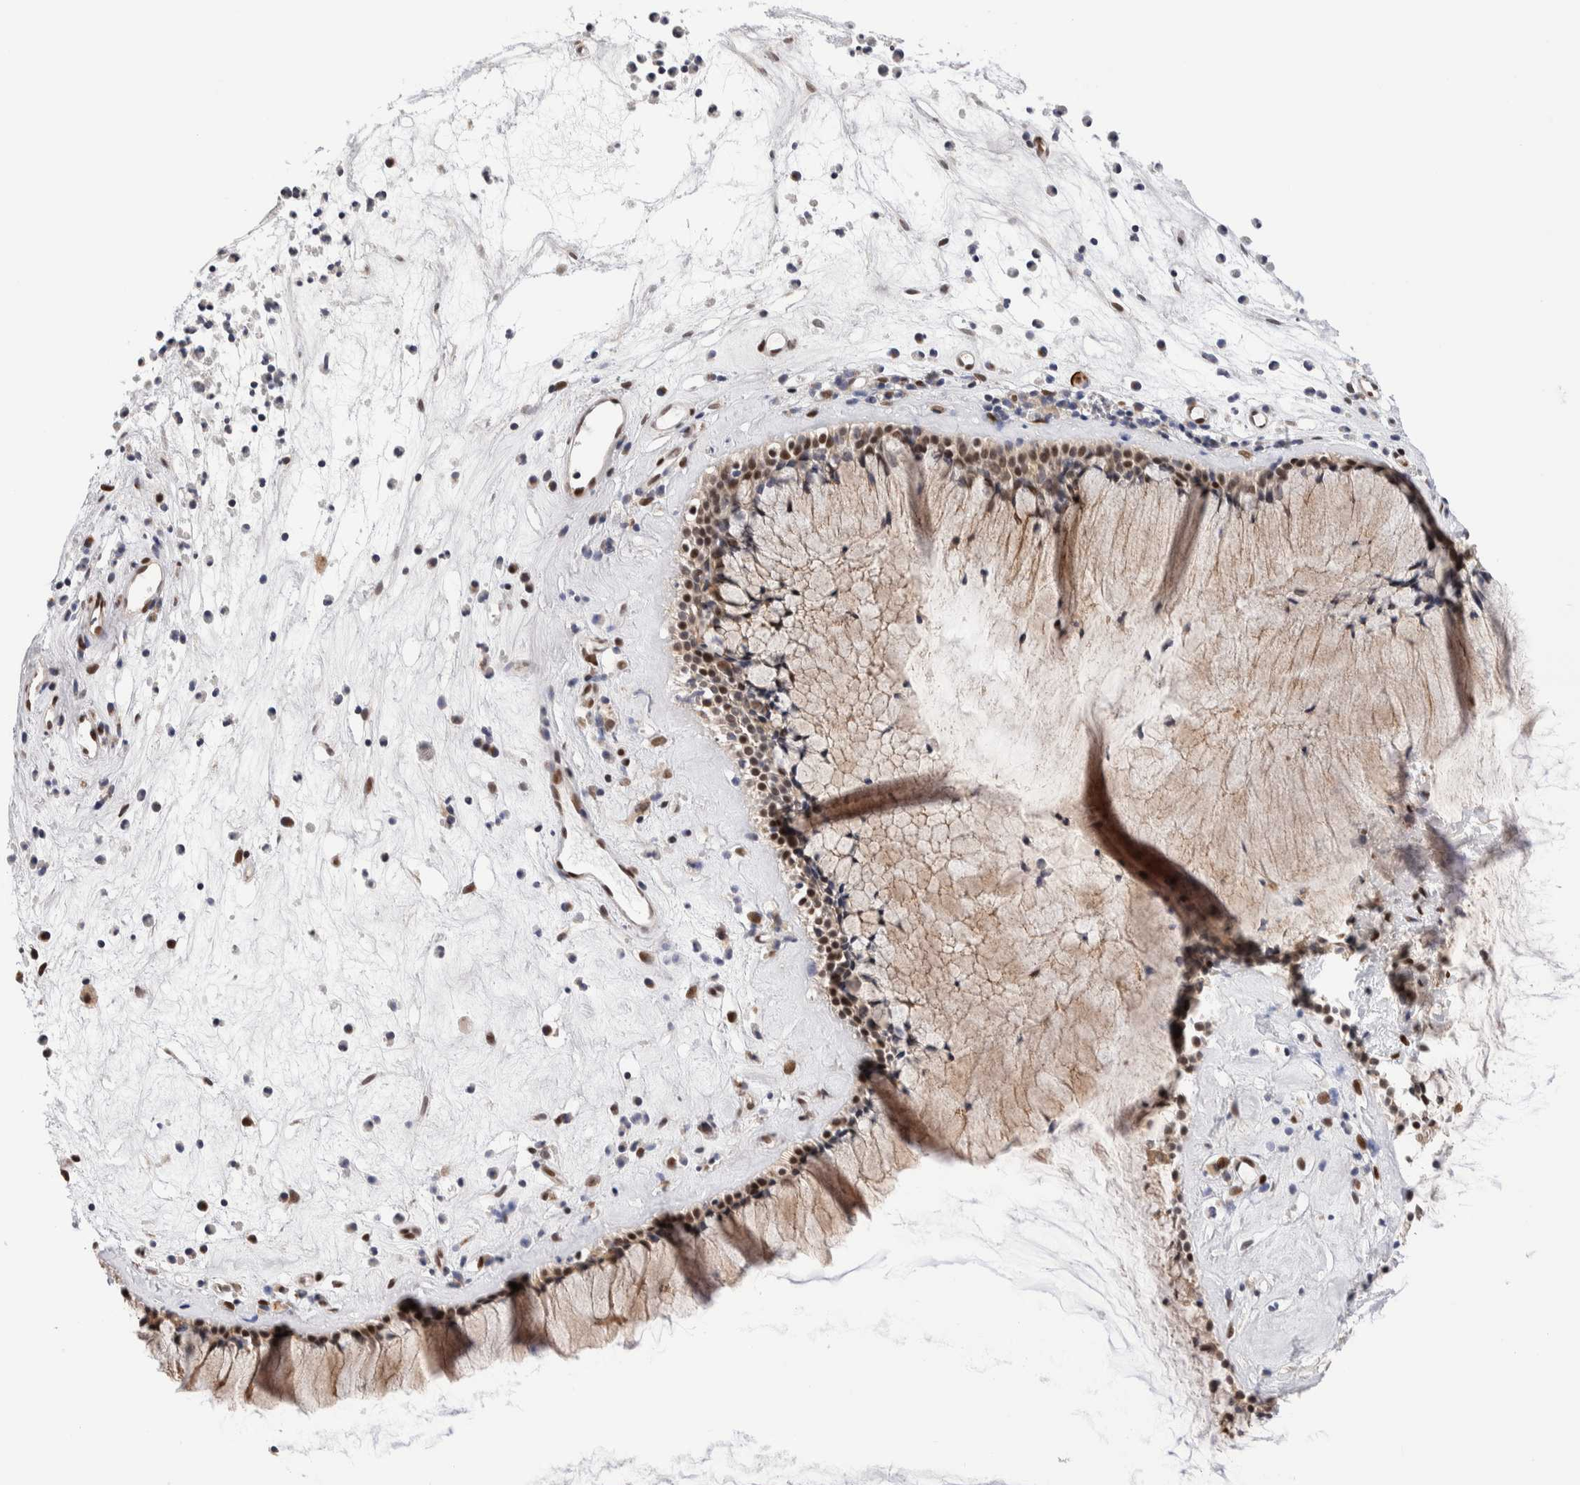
{"staining": {"intensity": "moderate", "quantity": ">75%", "location": "cytoplasmic/membranous,nuclear"}, "tissue": "nasopharynx", "cell_type": "Respiratory epithelial cells", "image_type": "normal", "snomed": [{"axis": "morphology", "description": "Normal tissue, NOS"}, {"axis": "topography", "description": "Nasopharynx"}], "caption": "Nasopharynx stained for a protein (brown) demonstrates moderate cytoplasmic/membranous,nuclear positive expression in about >75% of respiratory epithelial cells.", "gene": "NSMAF", "patient": {"sex": "female", "age": 42}}